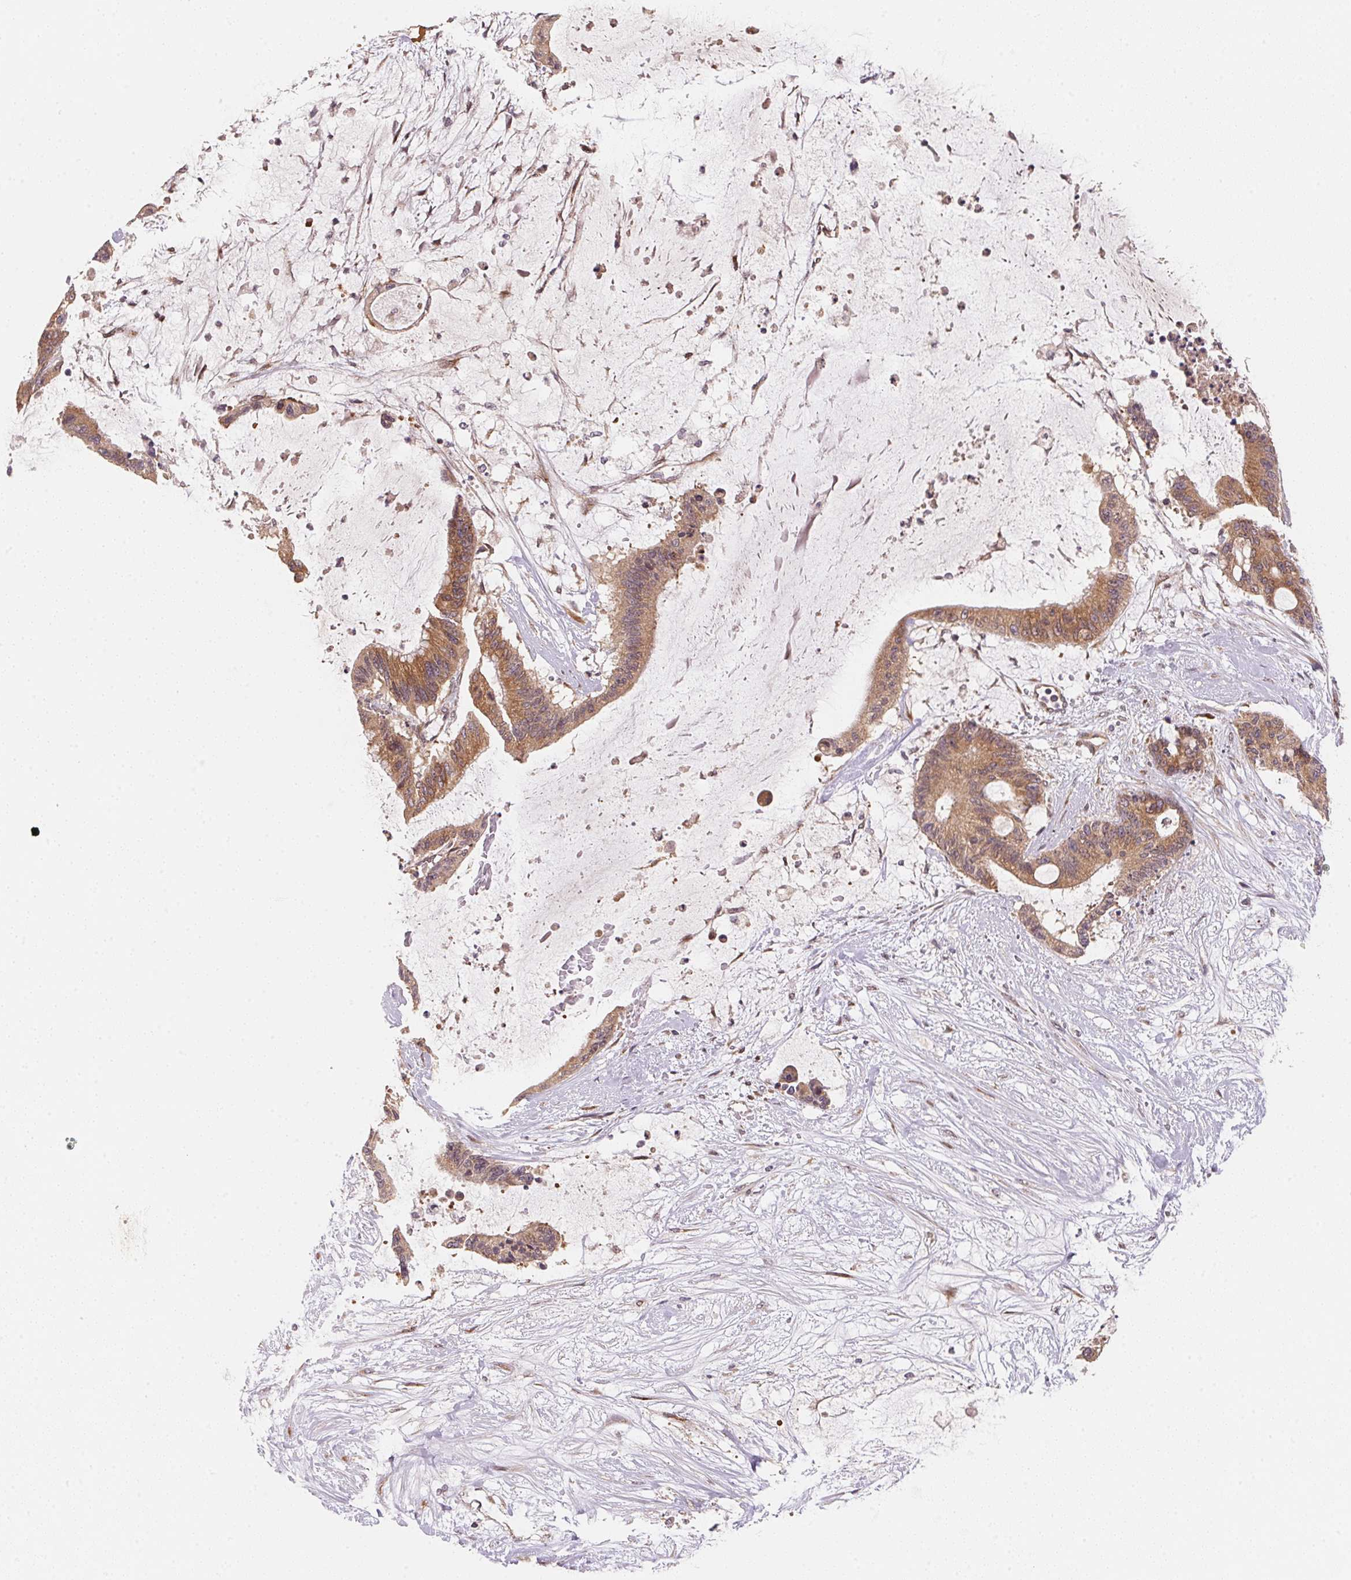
{"staining": {"intensity": "moderate", "quantity": ">75%", "location": "cytoplasmic/membranous"}, "tissue": "liver cancer", "cell_type": "Tumor cells", "image_type": "cancer", "snomed": [{"axis": "morphology", "description": "Normal tissue, NOS"}, {"axis": "morphology", "description": "Cholangiocarcinoma"}, {"axis": "topography", "description": "Liver"}, {"axis": "topography", "description": "Peripheral nerve tissue"}], "caption": "IHC staining of liver cholangiocarcinoma, which exhibits medium levels of moderate cytoplasmic/membranous expression in about >75% of tumor cells indicating moderate cytoplasmic/membranous protein expression. The staining was performed using DAB (3,3'-diaminobenzidine) (brown) for protein detection and nuclei were counterstained in hematoxylin (blue).", "gene": "EI24", "patient": {"sex": "female", "age": 73}}